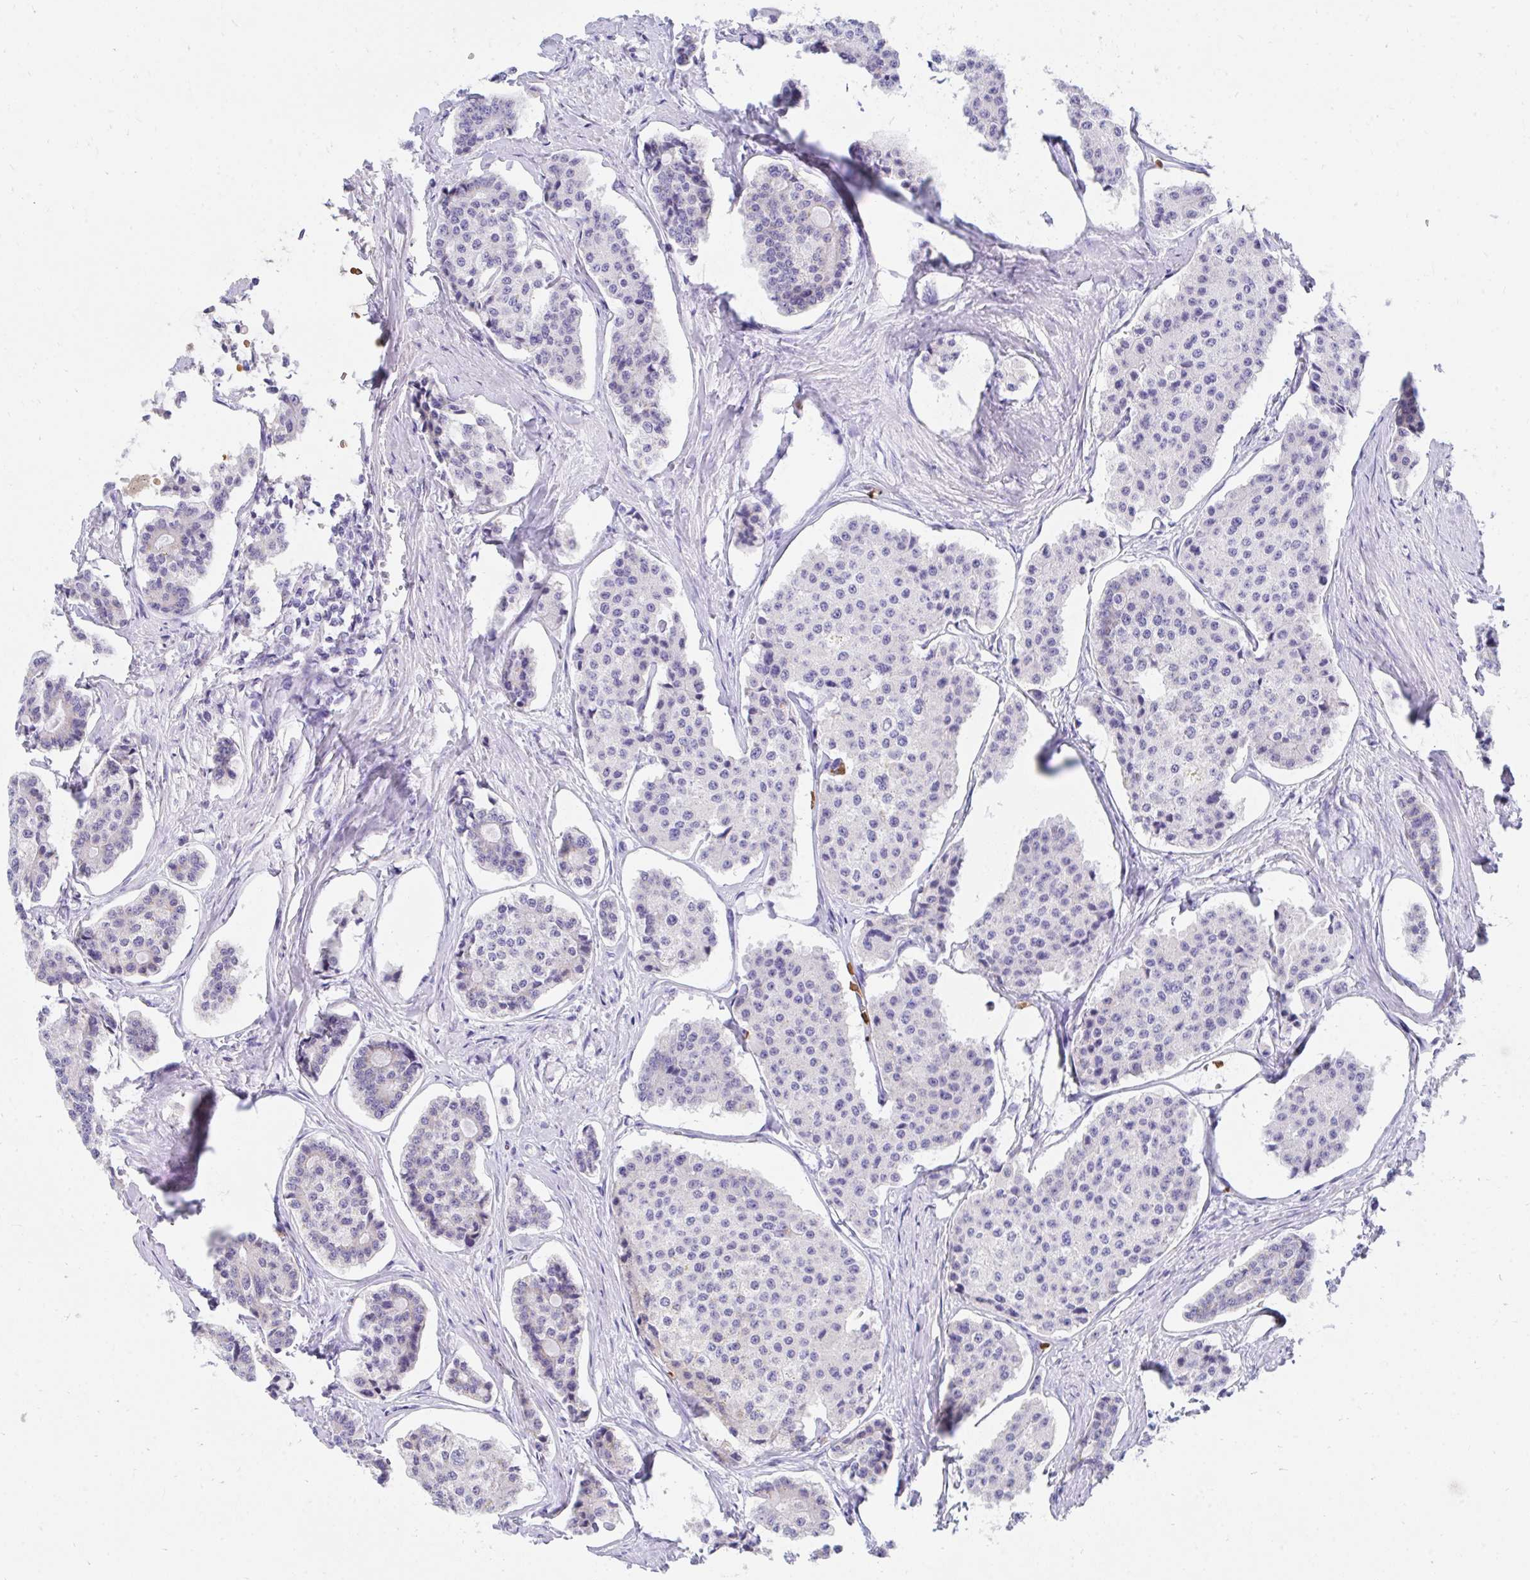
{"staining": {"intensity": "negative", "quantity": "none", "location": "none"}, "tissue": "carcinoid", "cell_type": "Tumor cells", "image_type": "cancer", "snomed": [{"axis": "morphology", "description": "Carcinoid, malignant, NOS"}, {"axis": "topography", "description": "Small intestine"}], "caption": "Tumor cells are negative for brown protein staining in carcinoid. (DAB (3,3'-diaminobenzidine) immunohistochemistry (IHC) with hematoxylin counter stain).", "gene": "MROH2B", "patient": {"sex": "female", "age": 65}}